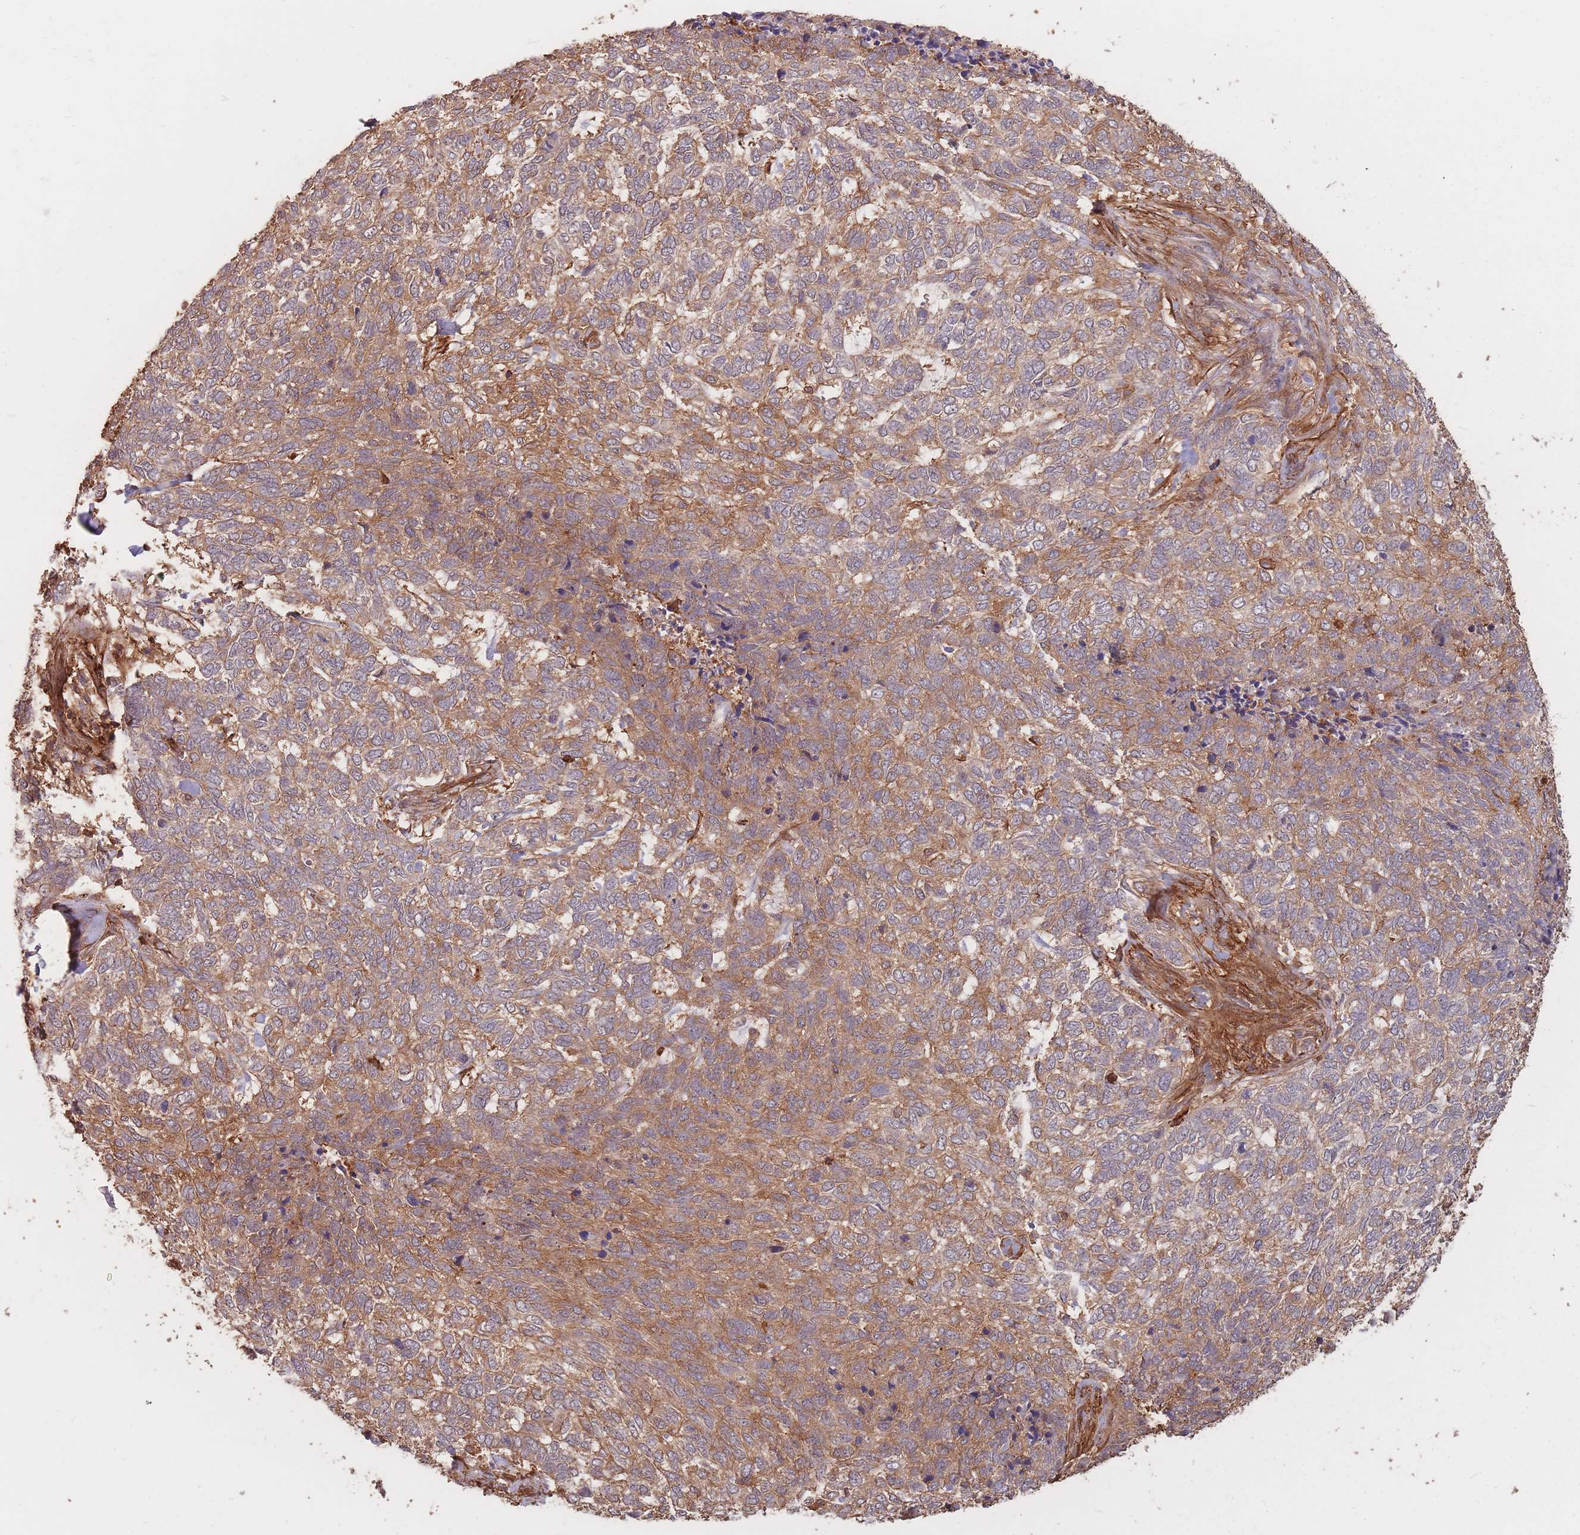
{"staining": {"intensity": "moderate", "quantity": ">75%", "location": "cytoplasmic/membranous"}, "tissue": "skin cancer", "cell_type": "Tumor cells", "image_type": "cancer", "snomed": [{"axis": "morphology", "description": "Basal cell carcinoma"}, {"axis": "topography", "description": "Skin"}], "caption": "This histopathology image exhibits immunohistochemistry (IHC) staining of basal cell carcinoma (skin), with medium moderate cytoplasmic/membranous positivity in approximately >75% of tumor cells.", "gene": "PLS3", "patient": {"sex": "female", "age": 65}}